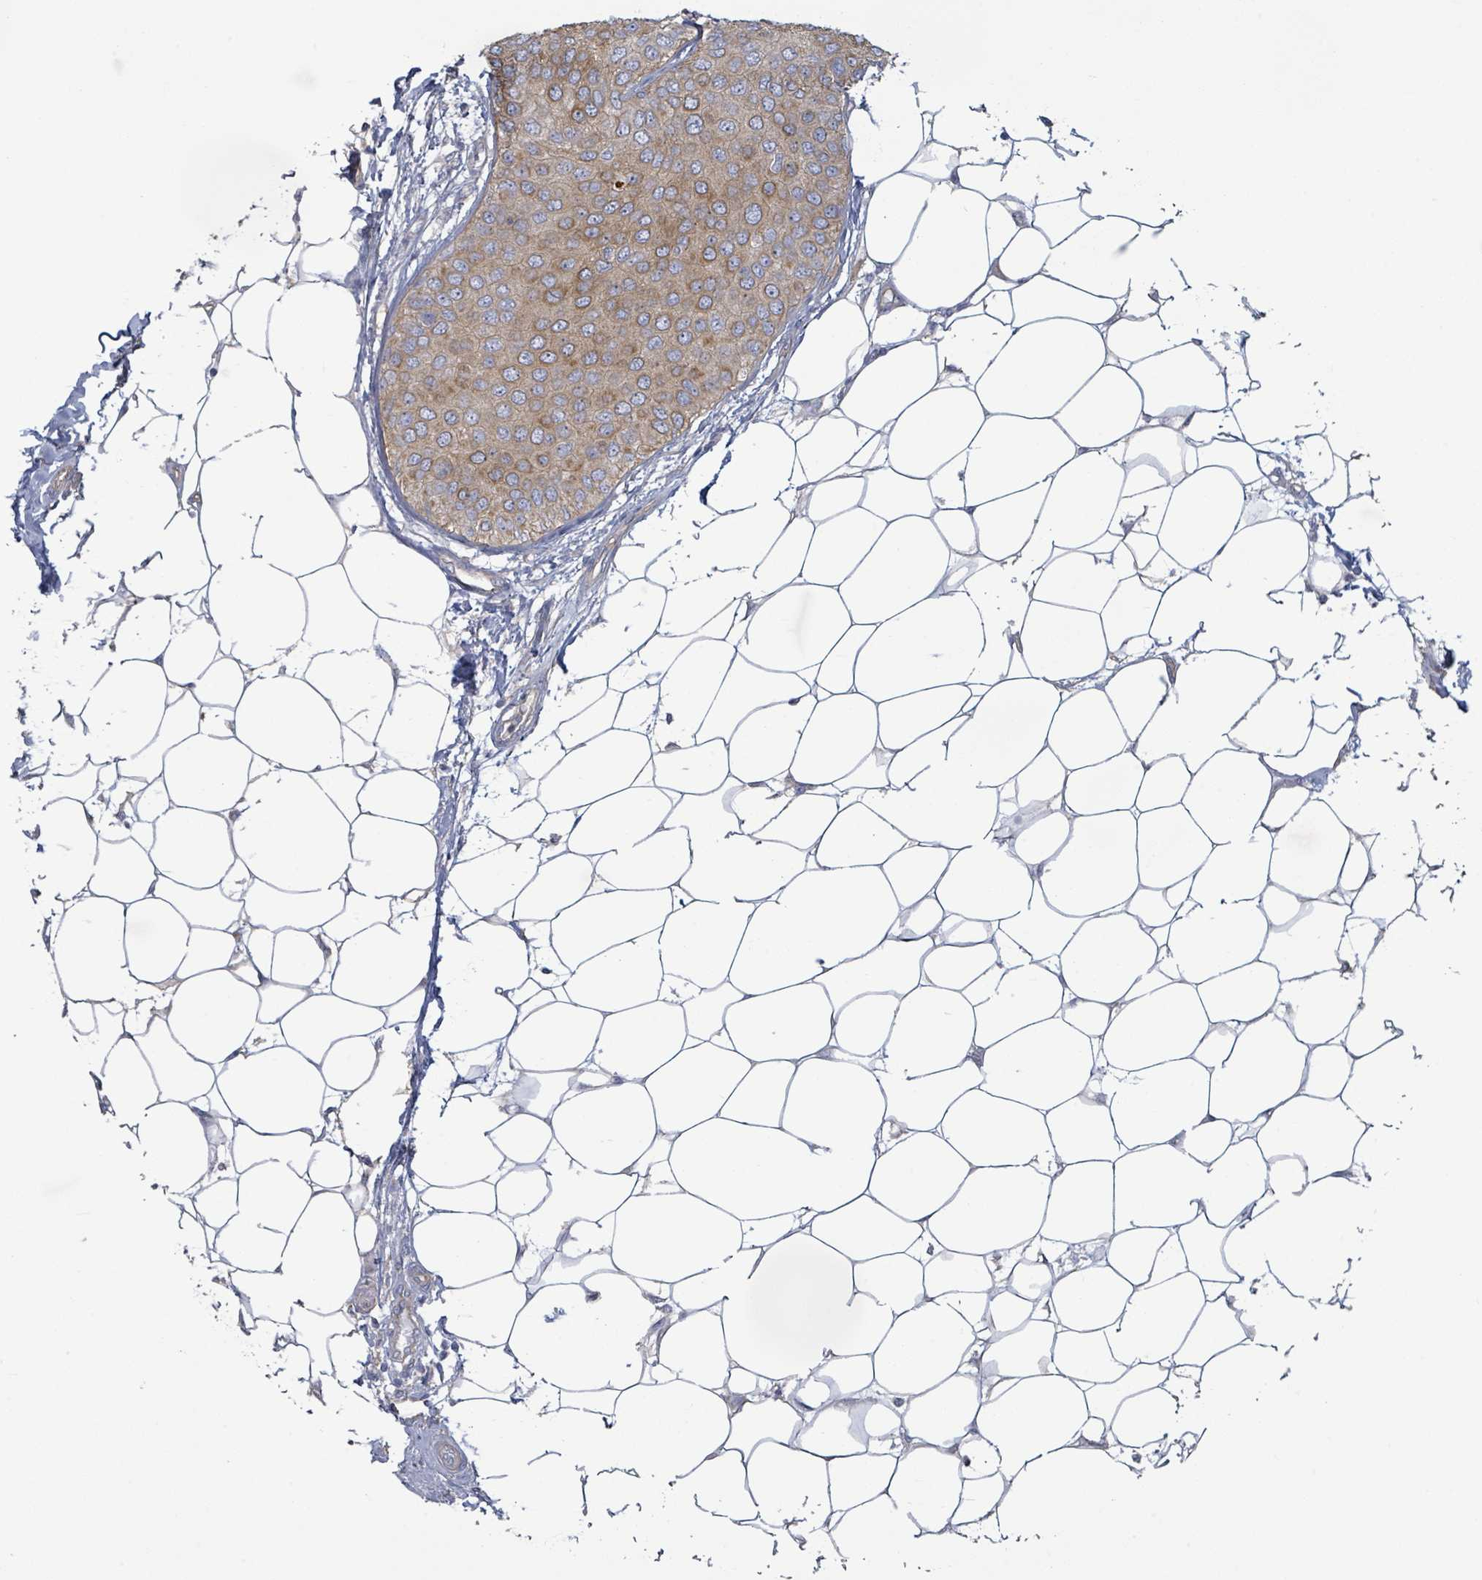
{"staining": {"intensity": "moderate", "quantity": ">75%", "location": "cytoplasmic/membranous"}, "tissue": "breast cancer", "cell_type": "Tumor cells", "image_type": "cancer", "snomed": [{"axis": "morphology", "description": "Duct carcinoma"}, {"axis": "topography", "description": "Breast"}], "caption": "Human breast intraductal carcinoma stained with a protein marker demonstrates moderate staining in tumor cells.", "gene": "COL13A1", "patient": {"sex": "female", "age": 72}}